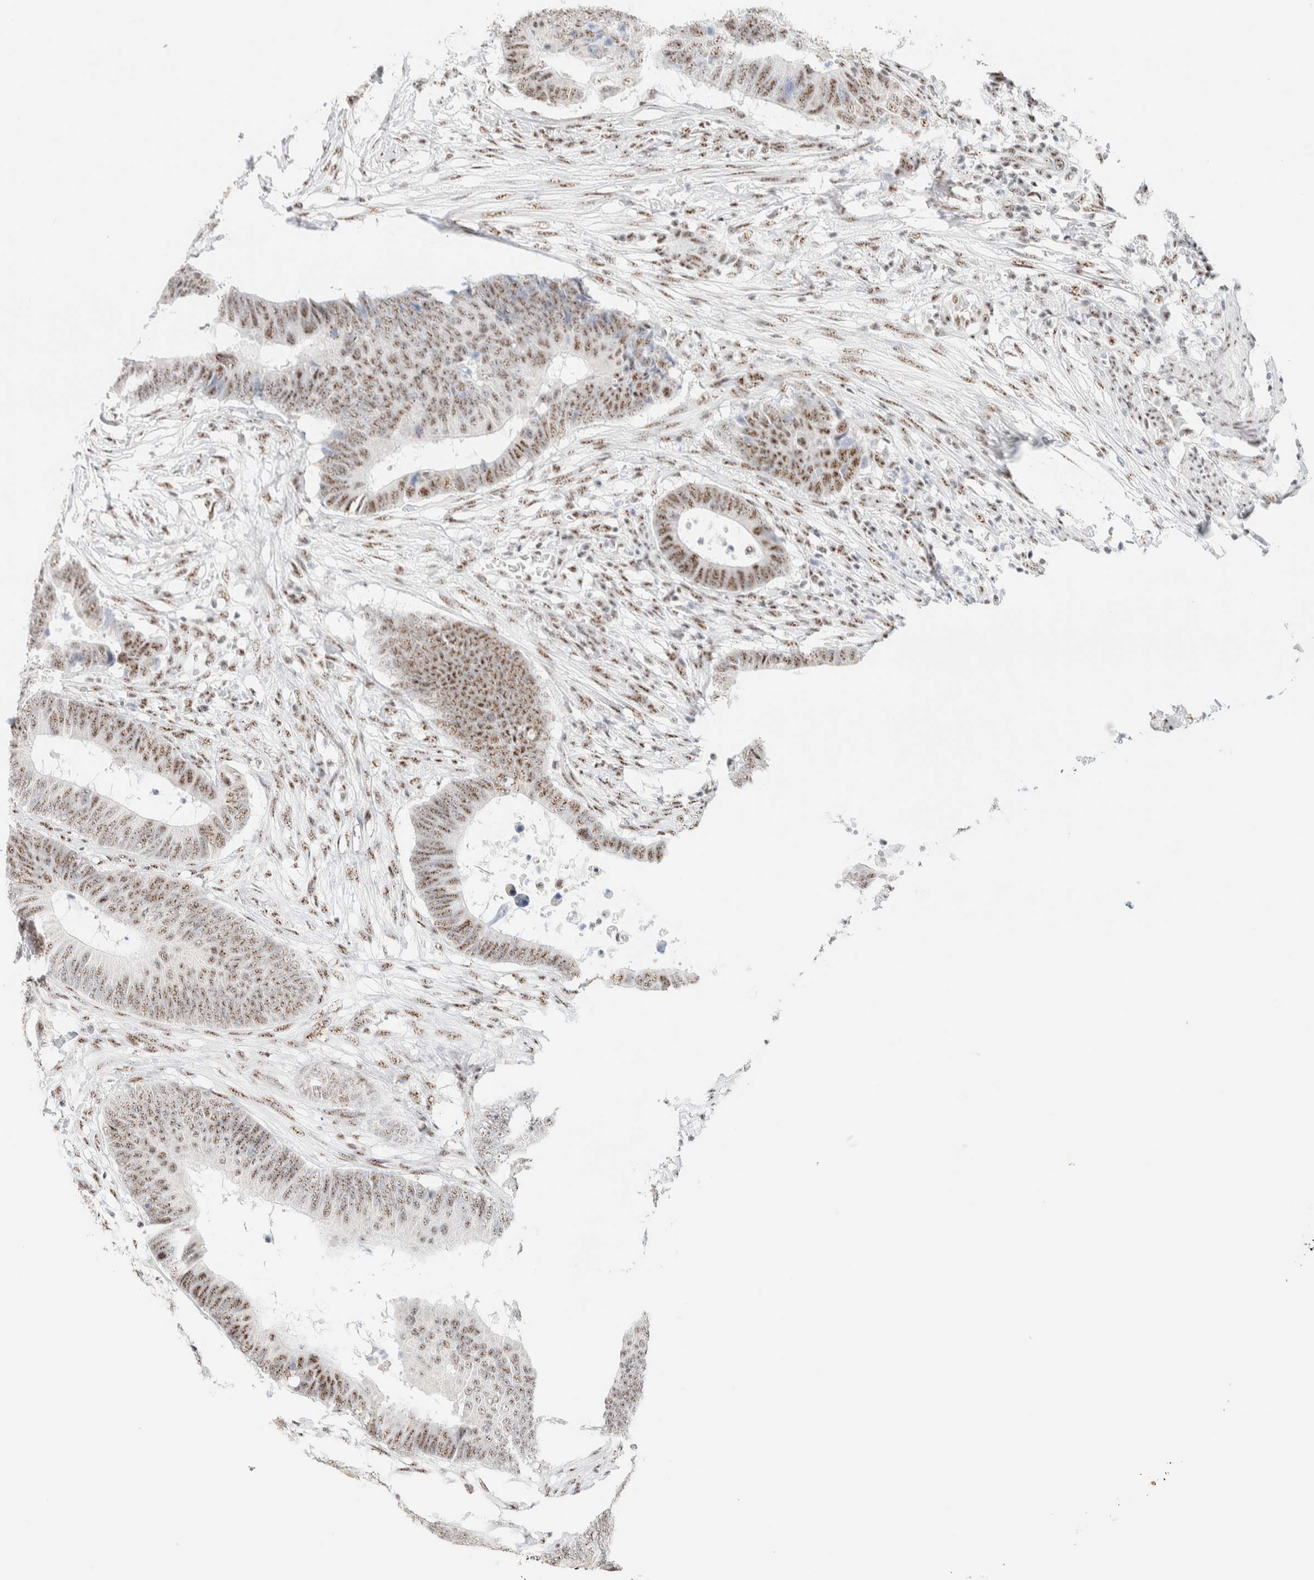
{"staining": {"intensity": "moderate", "quantity": ">75%", "location": "nuclear"}, "tissue": "colorectal cancer", "cell_type": "Tumor cells", "image_type": "cancer", "snomed": [{"axis": "morphology", "description": "Adenocarcinoma, NOS"}, {"axis": "topography", "description": "Colon"}], "caption": "A high-resolution photomicrograph shows immunohistochemistry (IHC) staining of colorectal cancer, which displays moderate nuclear positivity in about >75% of tumor cells.", "gene": "SON", "patient": {"sex": "male", "age": 56}}